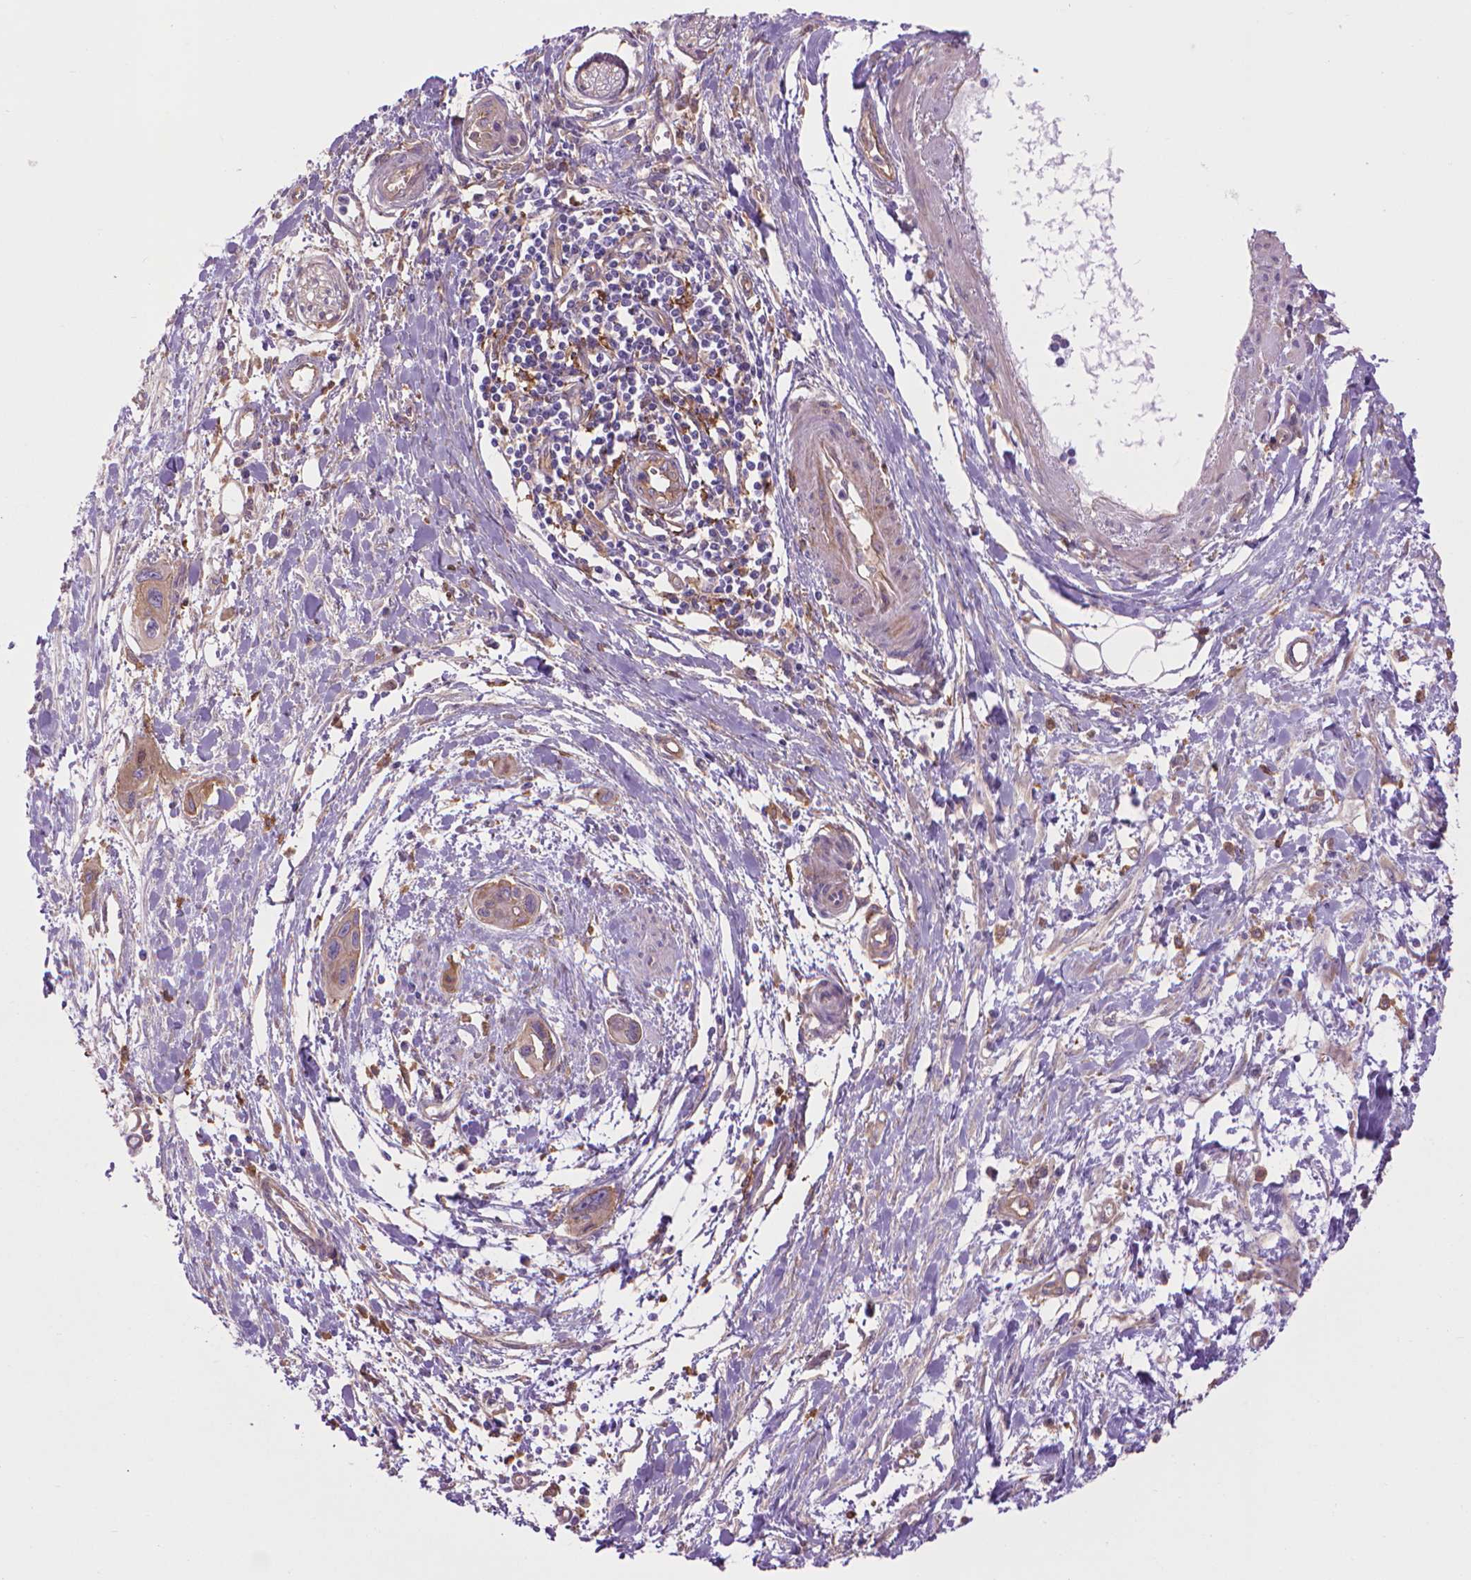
{"staining": {"intensity": "weak", "quantity": ">75%", "location": "cytoplasmic/membranous"}, "tissue": "pancreatic cancer", "cell_type": "Tumor cells", "image_type": "cancer", "snomed": [{"axis": "morphology", "description": "Adenocarcinoma, NOS"}, {"axis": "topography", "description": "Pancreas"}], "caption": "Pancreatic adenocarcinoma stained for a protein (brown) reveals weak cytoplasmic/membranous positive staining in about >75% of tumor cells.", "gene": "CORO1B", "patient": {"sex": "male", "age": 60}}